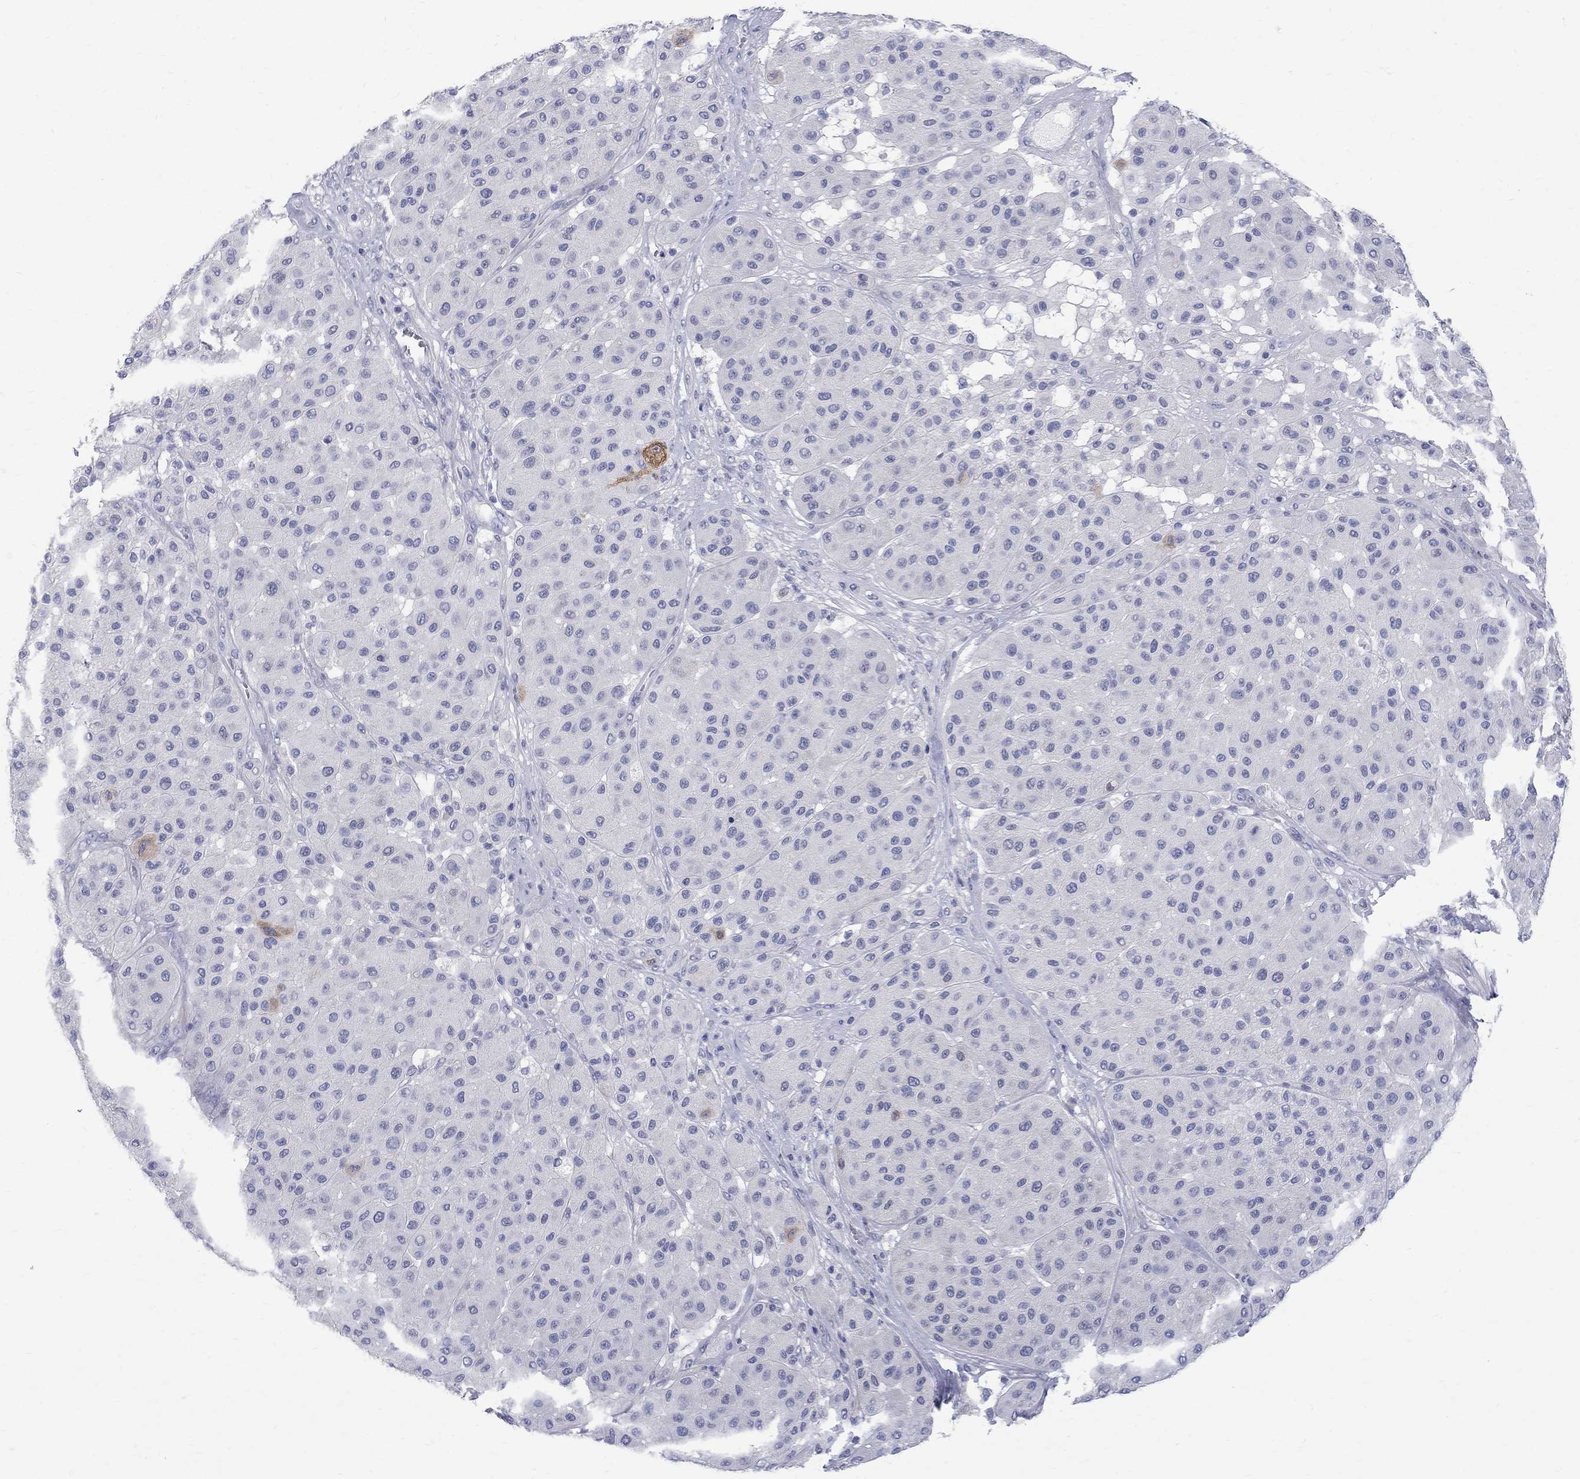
{"staining": {"intensity": "negative", "quantity": "none", "location": "none"}, "tissue": "melanoma", "cell_type": "Tumor cells", "image_type": "cancer", "snomed": [{"axis": "morphology", "description": "Malignant melanoma, Metastatic site"}, {"axis": "topography", "description": "Smooth muscle"}], "caption": "Immunohistochemistry micrograph of human malignant melanoma (metastatic site) stained for a protein (brown), which demonstrates no staining in tumor cells. (DAB immunohistochemistry visualized using brightfield microscopy, high magnification).", "gene": "MAGEB6", "patient": {"sex": "male", "age": 41}}